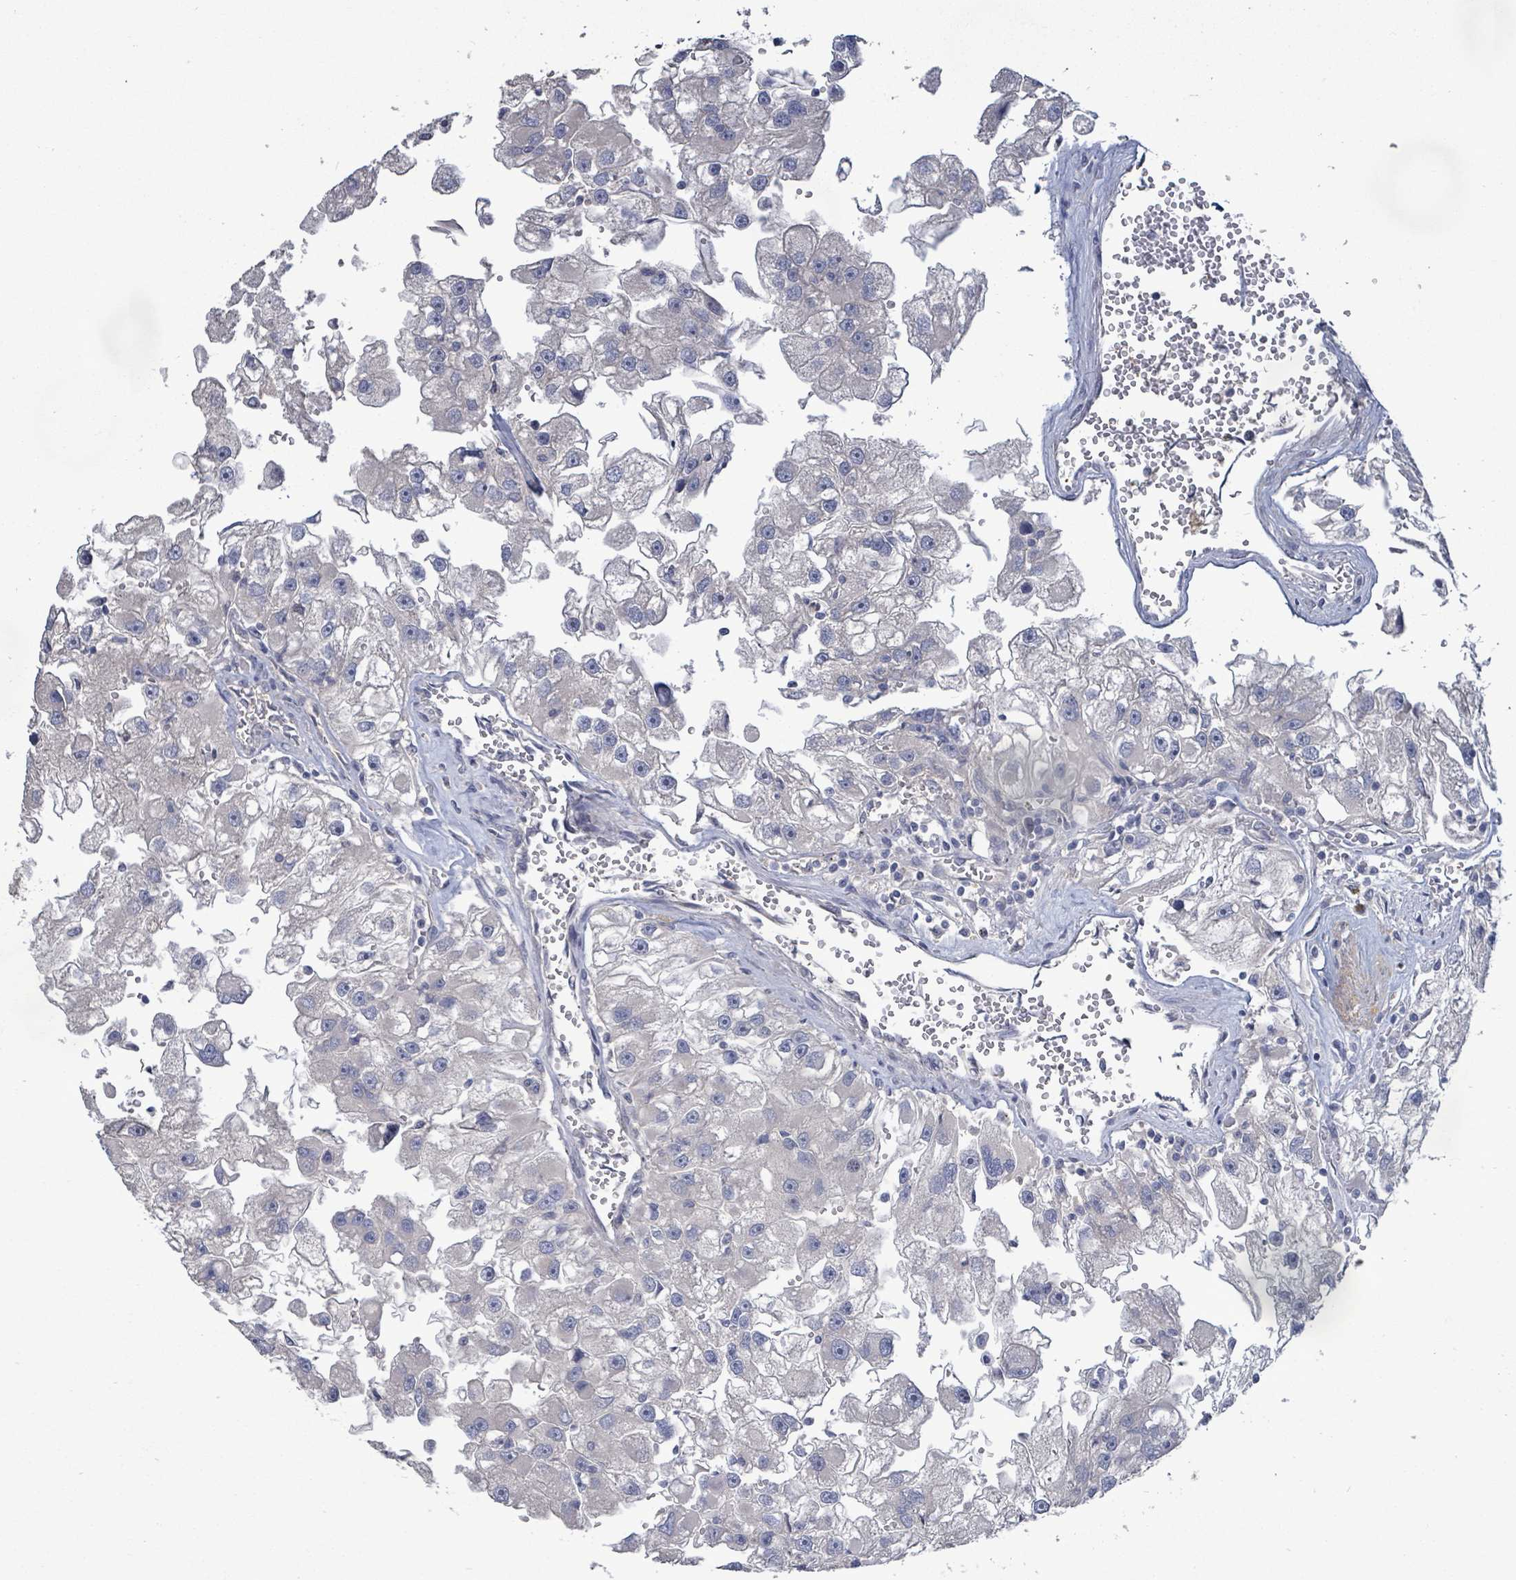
{"staining": {"intensity": "negative", "quantity": "none", "location": "none"}, "tissue": "renal cancer", "cell_type": "Tumor cells", "image_type": "cancer", "snomed": [{"axis": "morphology", "description": "Adenocarcinoma, NOS"}, {"axis": "topography", "description": "Kidney"}], "caption": "Tumor cells are negative for protein expression in human renal cancer.", "gene": "KRAS", "patient": {"sex": "male", "age": 63}}